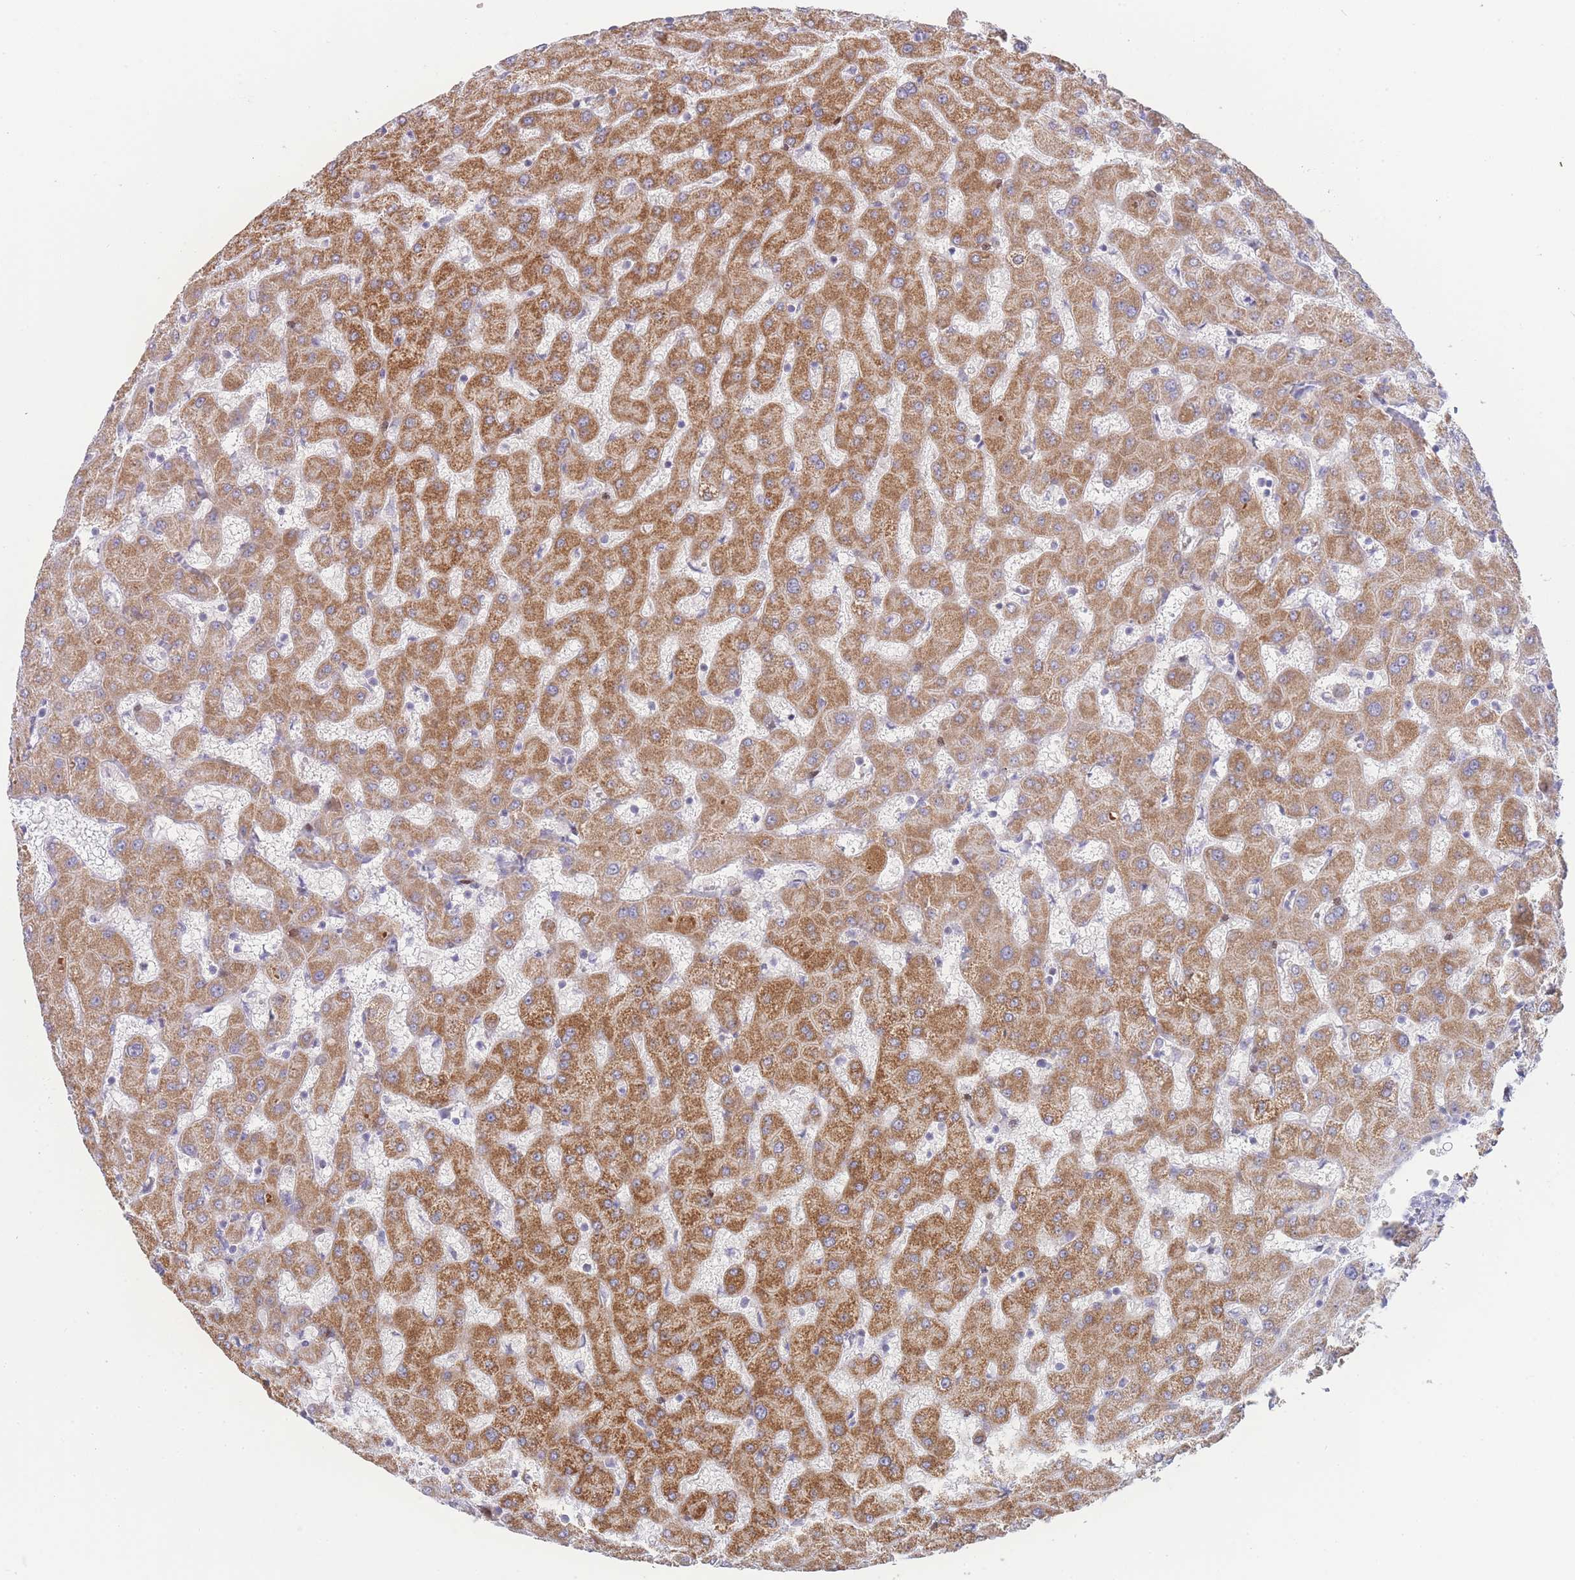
{"staining": {"intensity": "negative", "quantity": "none", "location": "none"}, "tissue": "liver", "cell_type": "Cholangiocytes", "image_type": "normal", "snomed": [{"axis": "morphology", "description": "Normal tissue, NOS"}, {"axis": "topography", "description": "Liver"}], "caption": "Immunohistochemical staining of unremarkable liver reveals no significant staining in cholangiocytes. Nuclei are stained in blue.", "gene": "GPAM", "patient": {"sex": "female", "age": 63}}